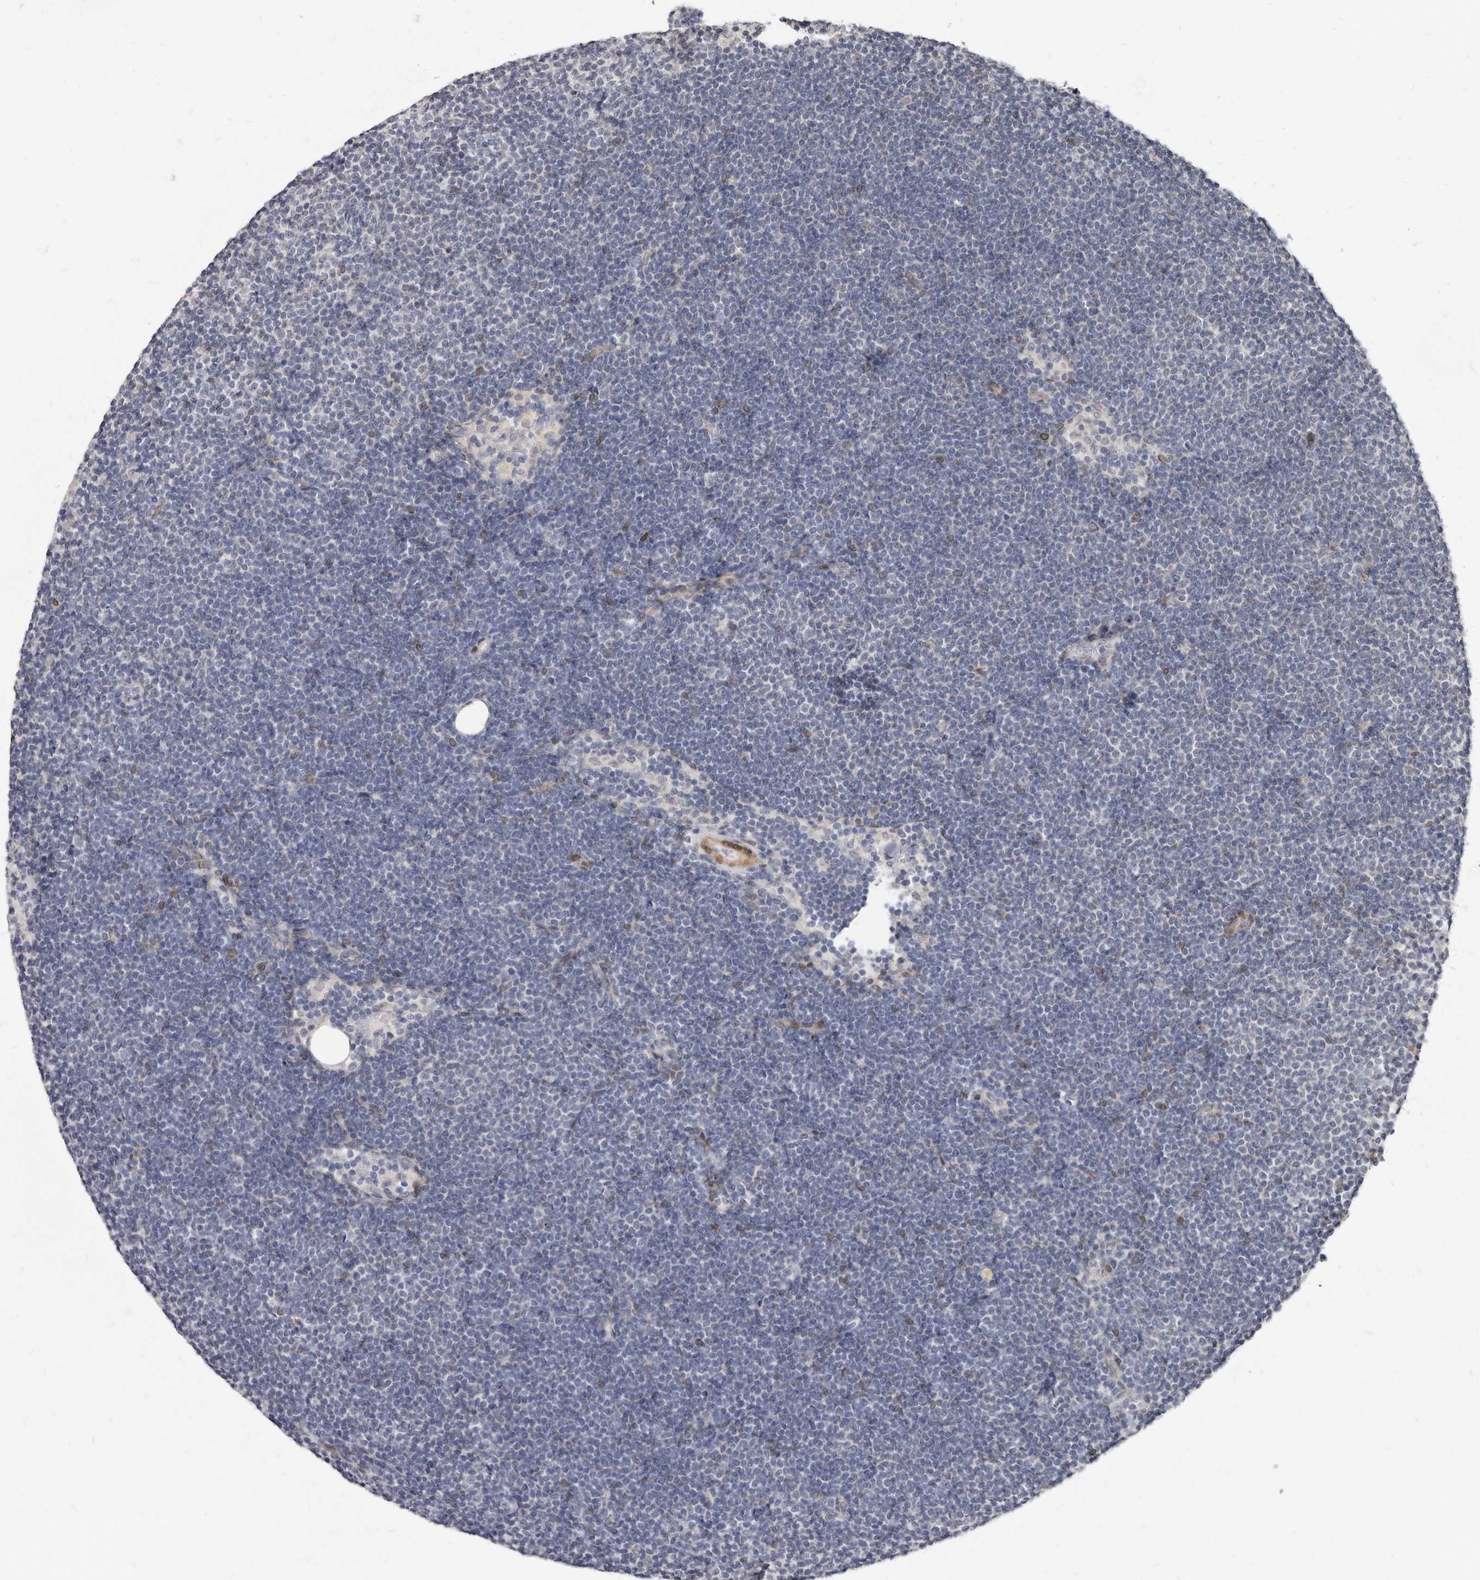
{"staining": {"intensity": "negative", "quantity": "none", "location": "none"}, "tissue": "lymphoma", "cell_type": "Tumor cells", "image_type": "cancer", "snomed": [{"axis": "morphology", "description": "Malignant lymphoma, non-Hodgkin's type, Low grade"}, {"axis": "topography", "description": "Lymph node"}], "caption": "IHC histopathology image of human low-grade malignant lymphoma, non-Hodgkin's type stained for a protein (brown), which displays no staining in tumor cells.", "gene": "MRGPRF", "patient": {"sex": "female", "age": 53}}